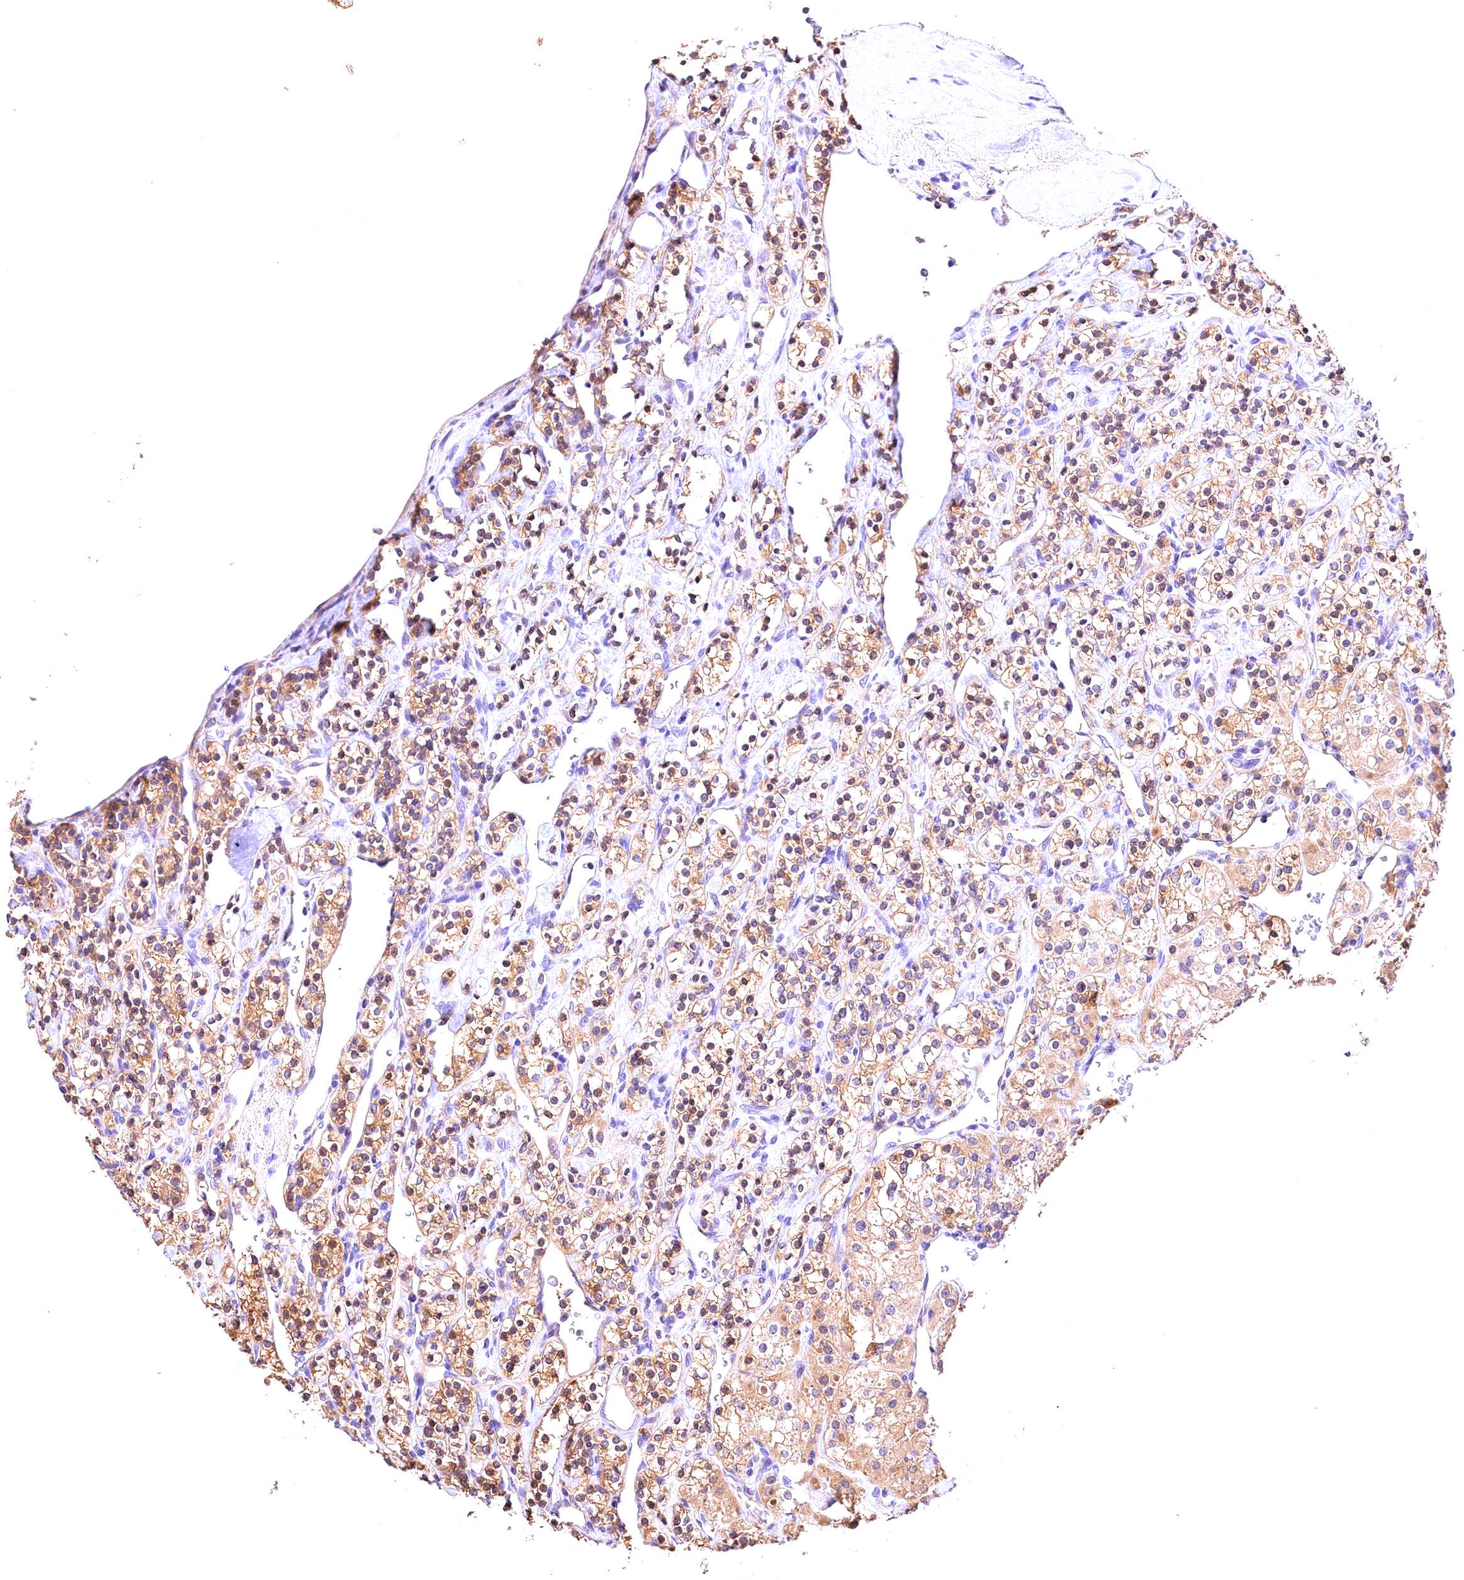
{"staining": {"intensity": "moderate", "quantity": "25%-75%", "location": "cytoplasmic/membranous"}, "tissue": "renal cancer", "cell_type": "Tumor cells", "image_type": "cancer", "snomed": [{"axis": "morphology", "description": "Adenocarcinoma, NOS"}, {"axis": "topography", "description": "Kidney"}], "caption": "A high-resolution photomicrograph shows immunohistochemistry staining of adenocarcinoma (renal), which exhibits moderate cytoplasmic/membranous positivity in approximately 25%-75% of tumor cells.", "gene": "ARMC6", "patient": {"sex": "male", "age": 77}}